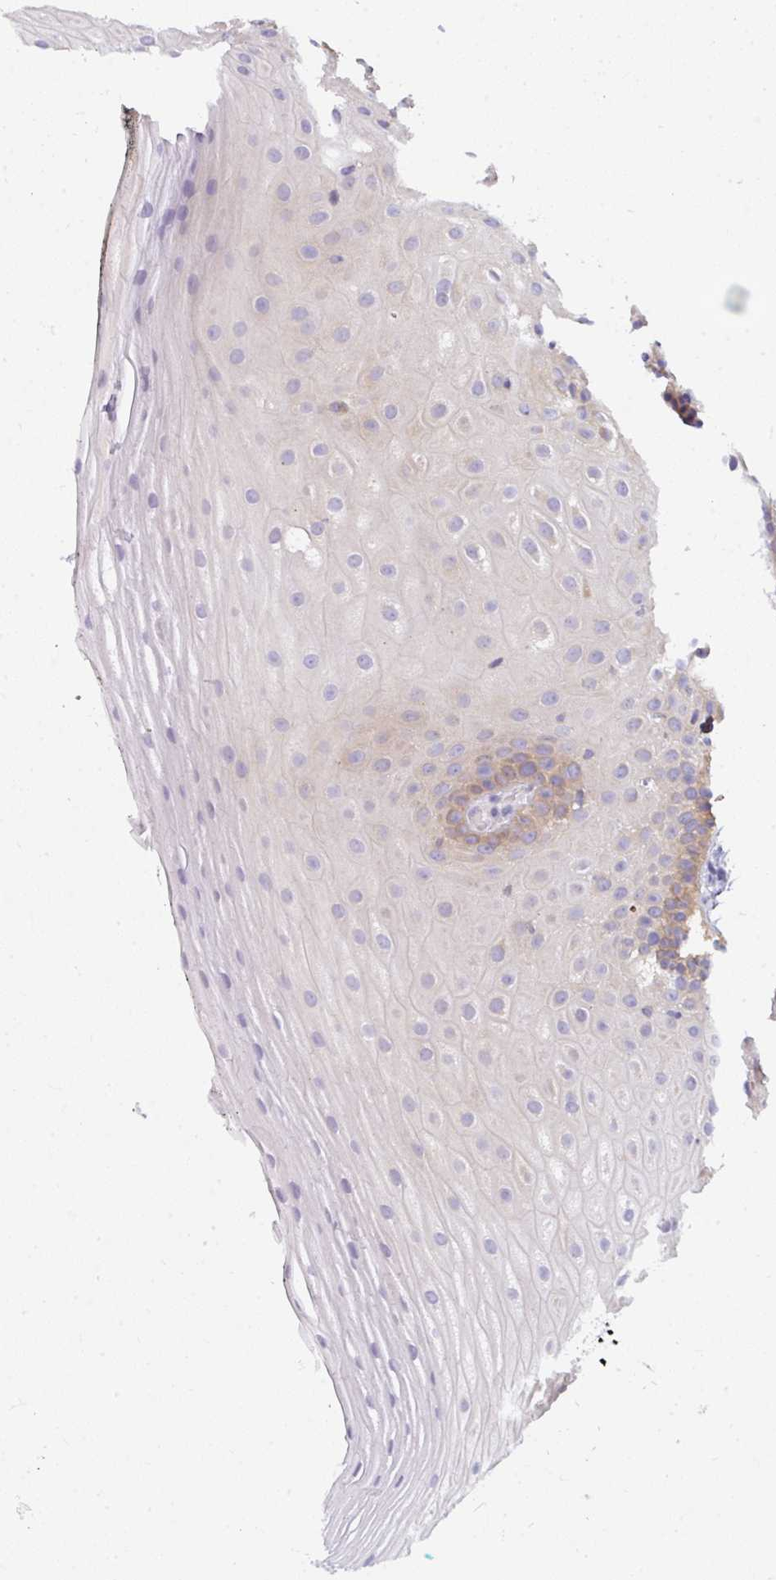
{"staining": {"intensity": "moderate", "quantity": "25%-75%", "location": "cytoplasmic/membranous"}, "tissue": "oral mucosa", "cell_type": "Squamous epithelial cells", "image_type": "normal", "snomed": [{"axis": "morphology", "description": "Normal tissue, NOS"}, {"axis": "topography", "description": "Oral tissue"}], "caption": "This photomicrograph reveals benign oral mucosa stained with immunohistochemistry (IHC) to label a protein in brown. The cytoplasmic/membranous of squamous epithelial cells show moderate positivity for the protein. Nuclei are counter-stained blue.", "gene": "SLC30A6", "patient": {"sex": "male", "age": 75}}